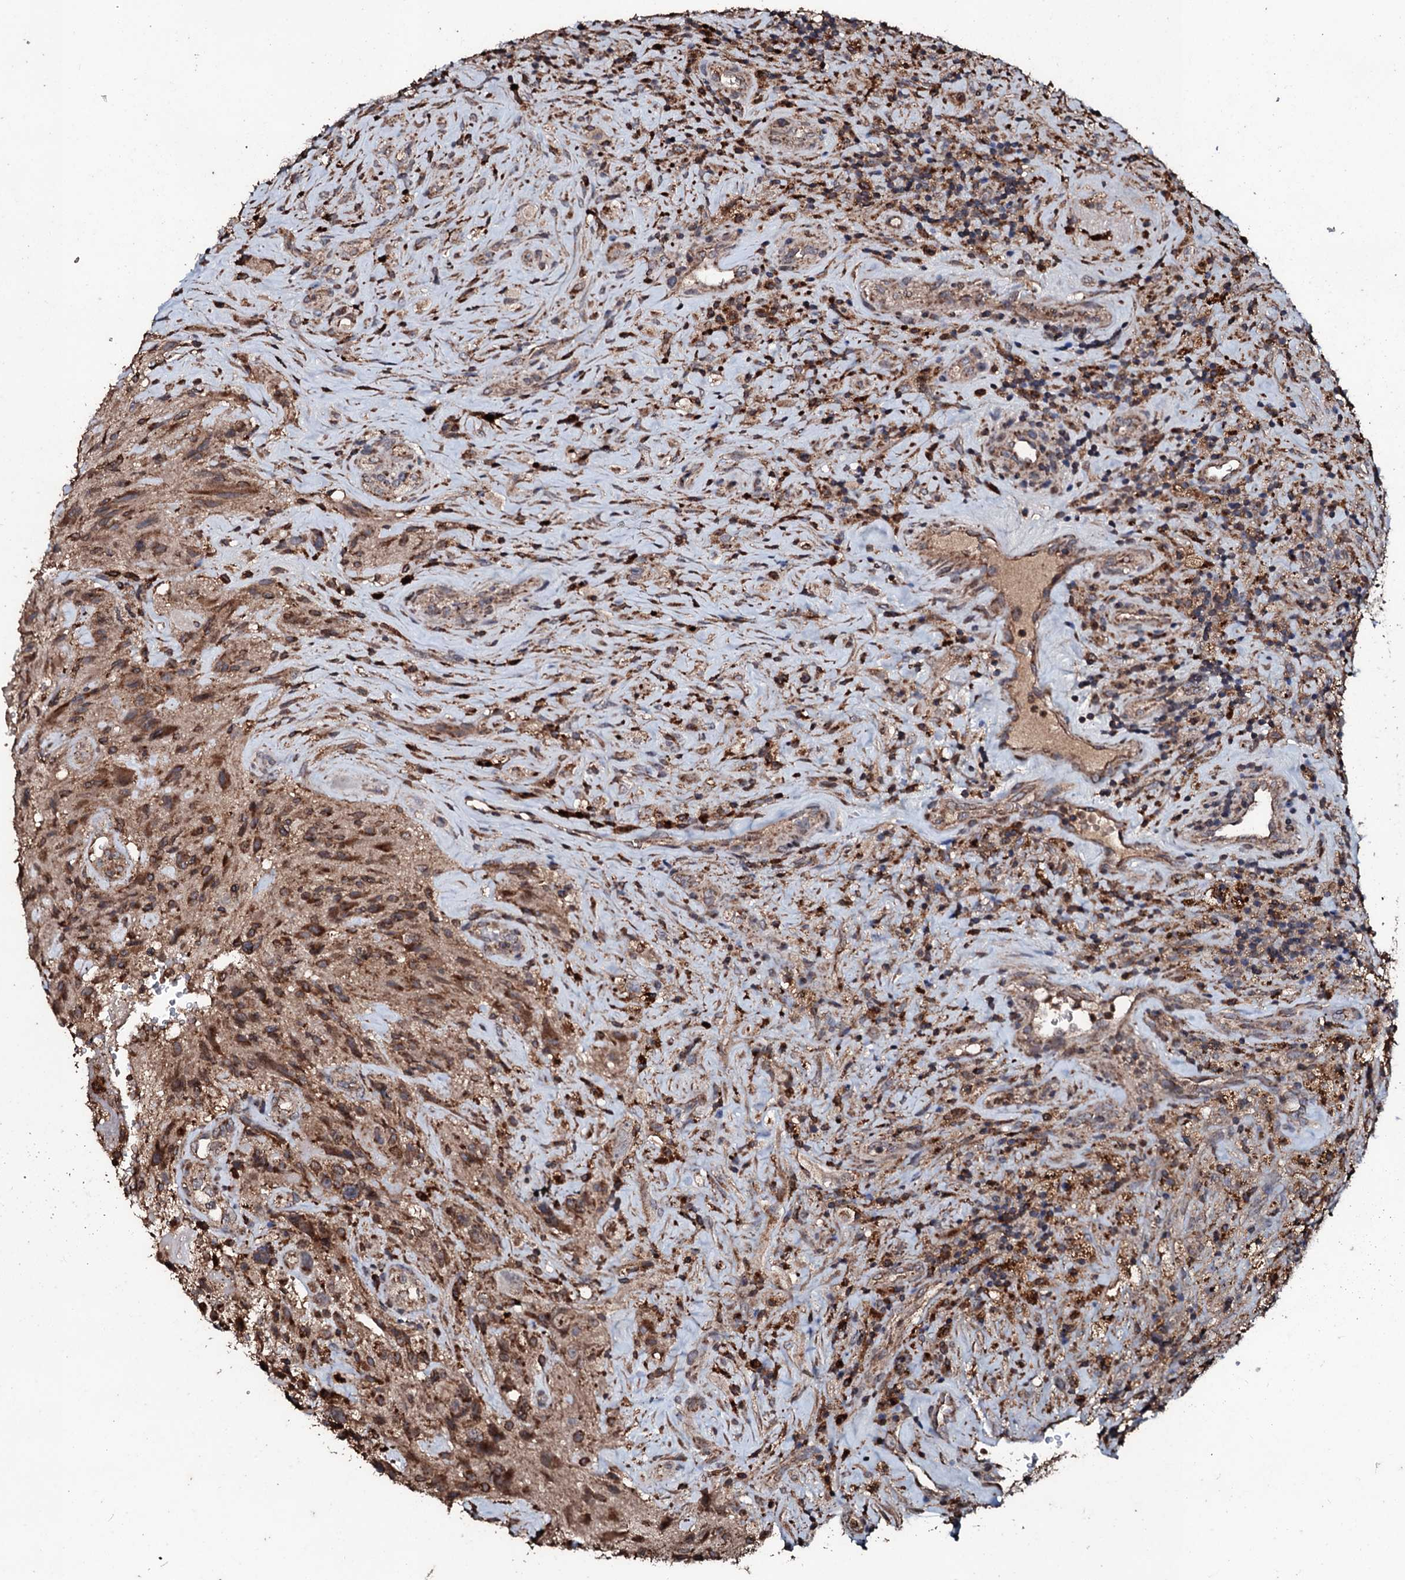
{"staining": {"intensity": "moderate", "quantity": ">75%", "location": "cytoplasmic/membranous"}, "tissue": "glioma", "cell_type": "Tumor cells", "image_type": "cancer", "snomed": [{"axis": "morphology", "description": "Glioma, malignant, High grade"}, {"axis": "topography", "description": "Brain"}], "caption": "Immunohistochemistry image of human glioma stained for a protein (brown), which shows medium levels of moderate cytoplasmic/membranous positivity in about >75% of tumor cells.", "gene": "SDHAF2", "patient": {"sex": "male", "age": 69}}